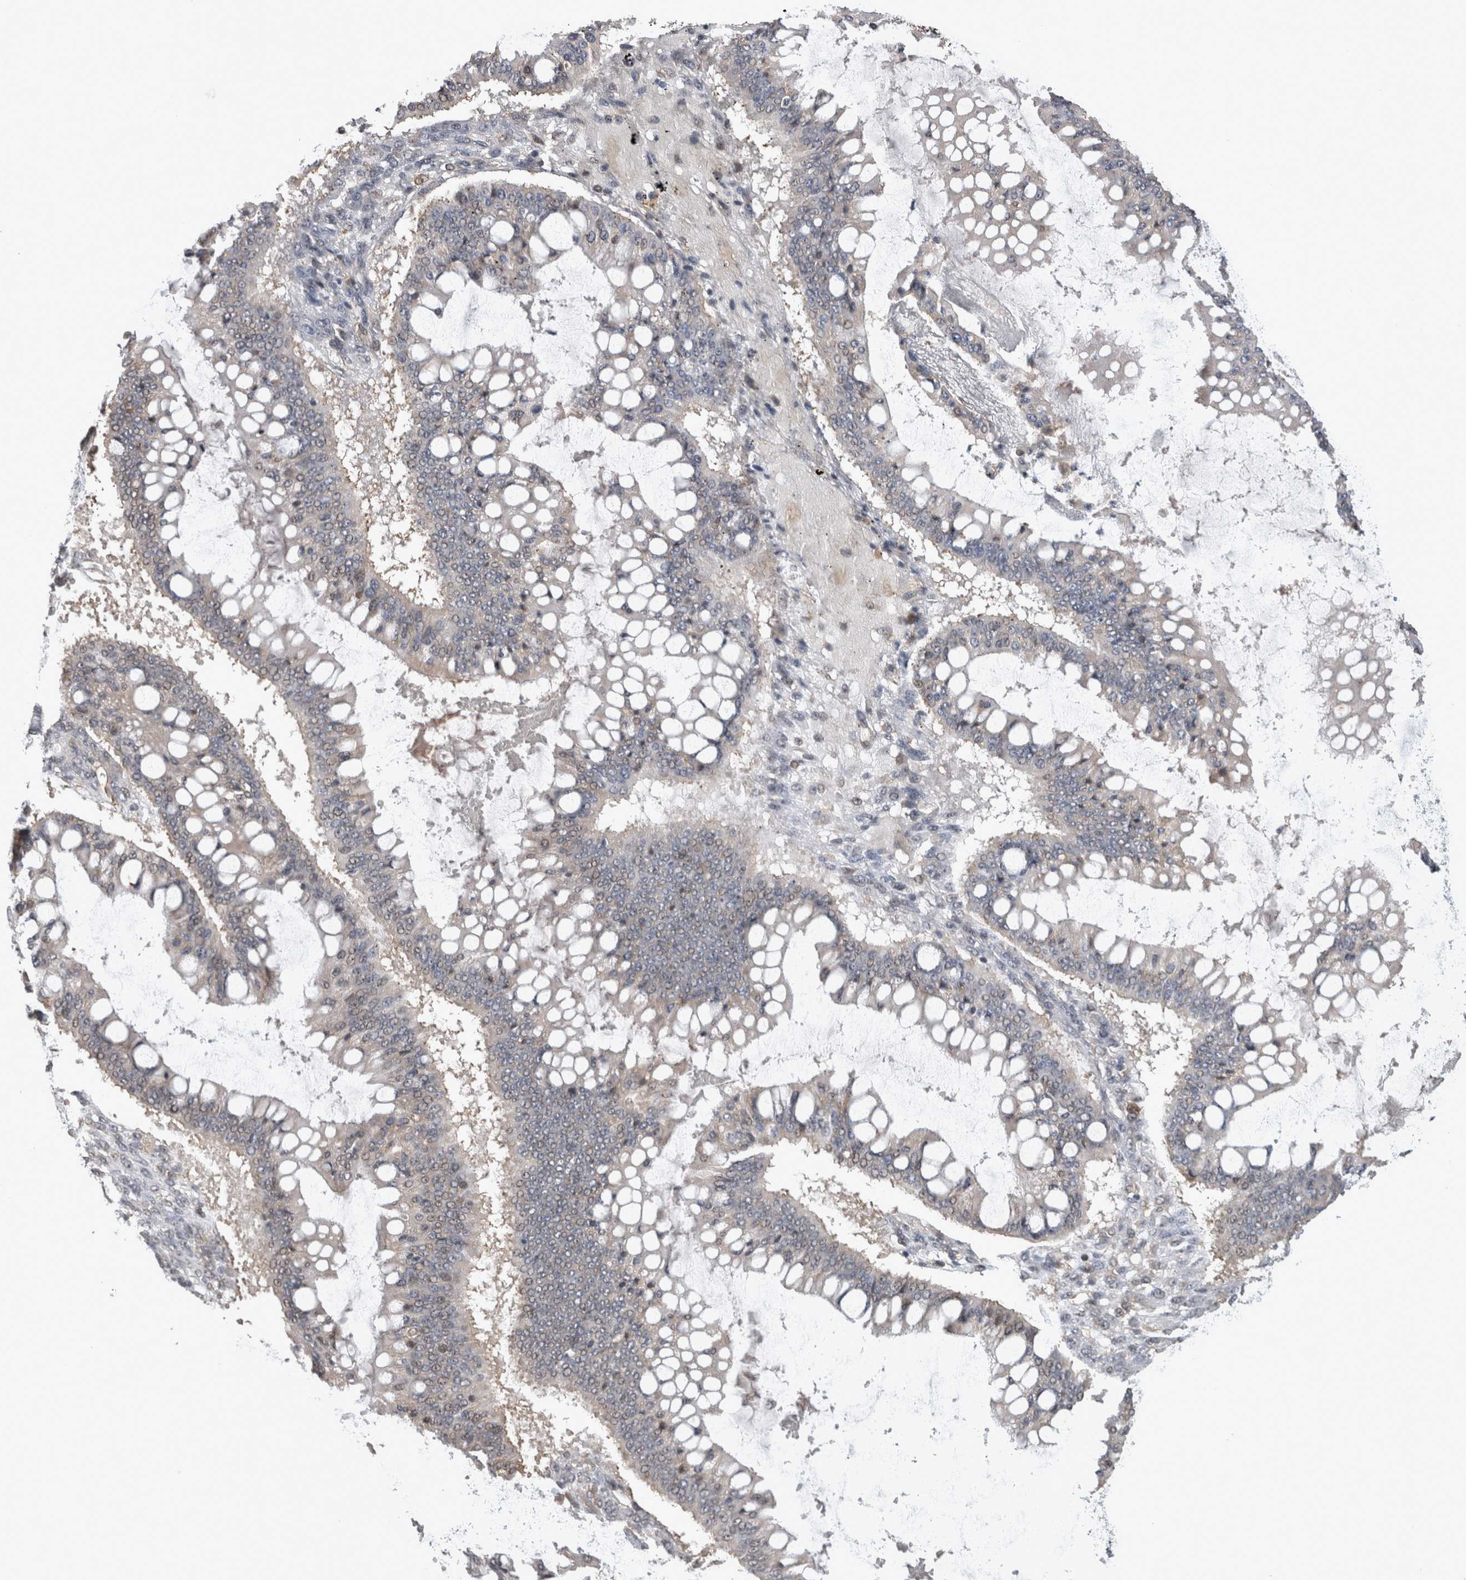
{"staining": {"intensity": "negative", "quantity": "none", "location": "none"}, "tissue": "ovarian cancer", "cell_type": "Tumor cells", "image_type": "cancer", "snomed": [{"axis": "morphology", "description": "Cystadenocarcinoma, mucinous, NOS"}, {"axis": "topography", "description": "Ovary"}], "caption": "Immunohistochemistry (IHC) histopathology image of neoplastic tissue: human ovarian cancer (mucinous cystadenocarcinoma) stained with DAB exhibits no significant protein positivity in tumor cells.", "gene": "ATXN2", "patient": {"sex": "female", "age": 73}}